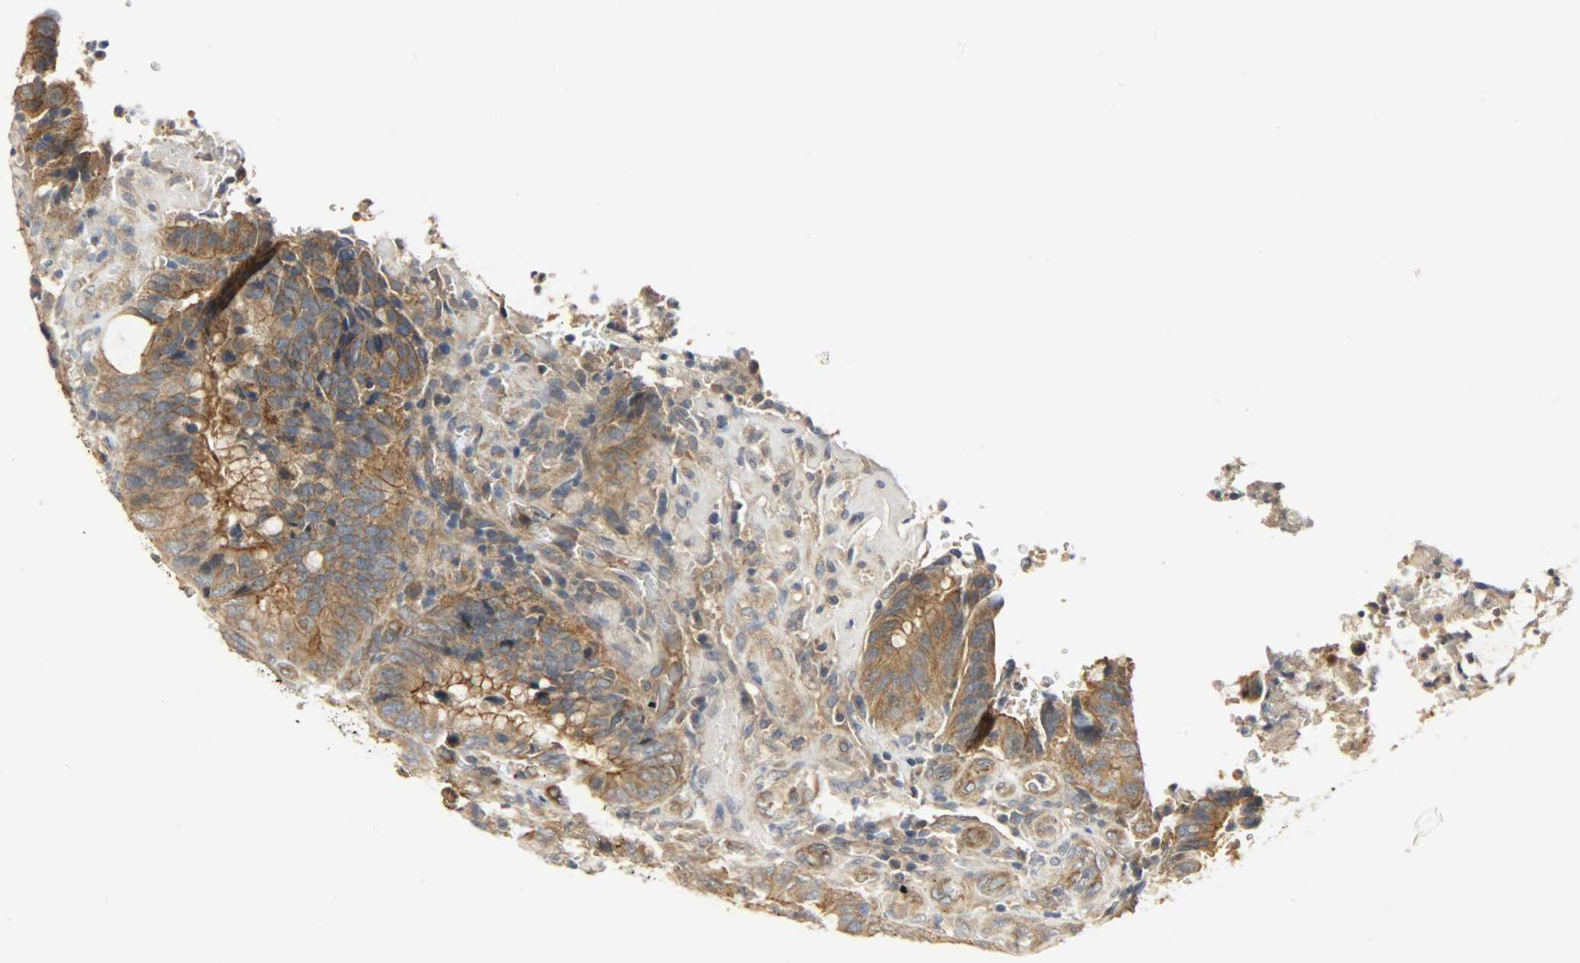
{"staining": {"intensity": "moderate", "quantity": ">75%", "location": "cytoplasmic/membranous"}, "tissue": "colorectal cancer", "cell_type": "Tumor cells", "image_type": "cancer", "snomed": [{"axis": "morphology", "description": "Normal tissue, NOS"}, {"axis": "morphology", "description": "Adenocarcinoma, NOS"}, {"axis": "topography", "description": "Rectum"}, {"axis": "topography", "description": "Peripheral nerve tissue"}], "caption": "Moderate cytoplasmic/membranous expression for a protein is identified in about >75% of tumor cells of colorectal adenocarcinoma using immunohistochemistry.", "gene": "KIAA1217", "patient": {"sex": "male", "age": 92}}